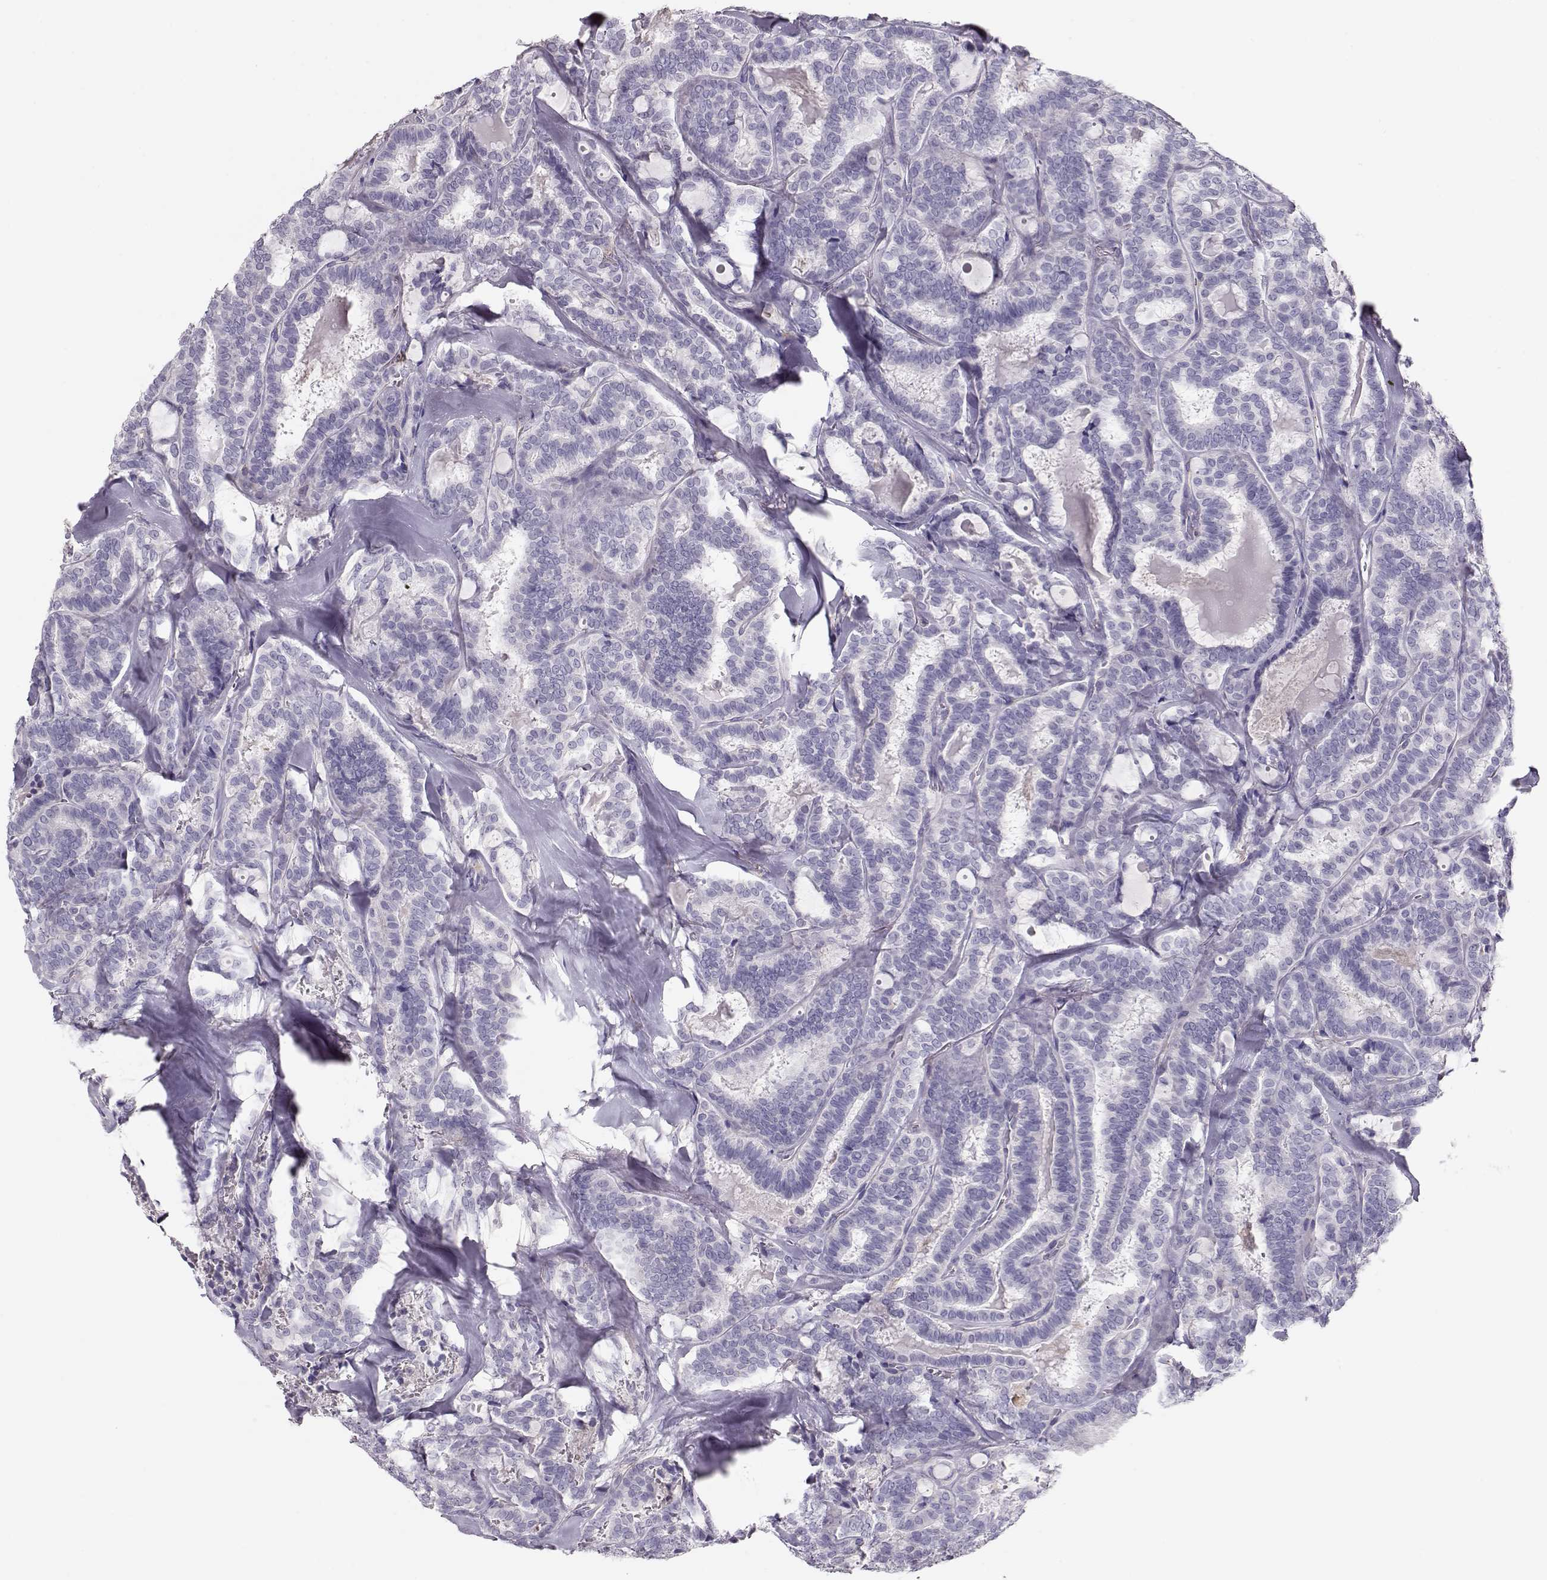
{"staining": {"intensity": "negative", "quantity": "none", "location": "none"}, "tissue": "thyroid cancer", "cell_type": "Tumor cells", "image_type": "cancer", "snomed": [{"axis": "morphology", "description": "Papillary adenocarcinoma, NOS"}, {"axis": "topography", "description": "Thyroid gland"}], "caption": "Histopathology image shows no significant protein positivity in tumor cells of papillary adenocarcinoma (thyroid).", "gene": "RBM44", "patient": {"sex": "female", "age": 39}}